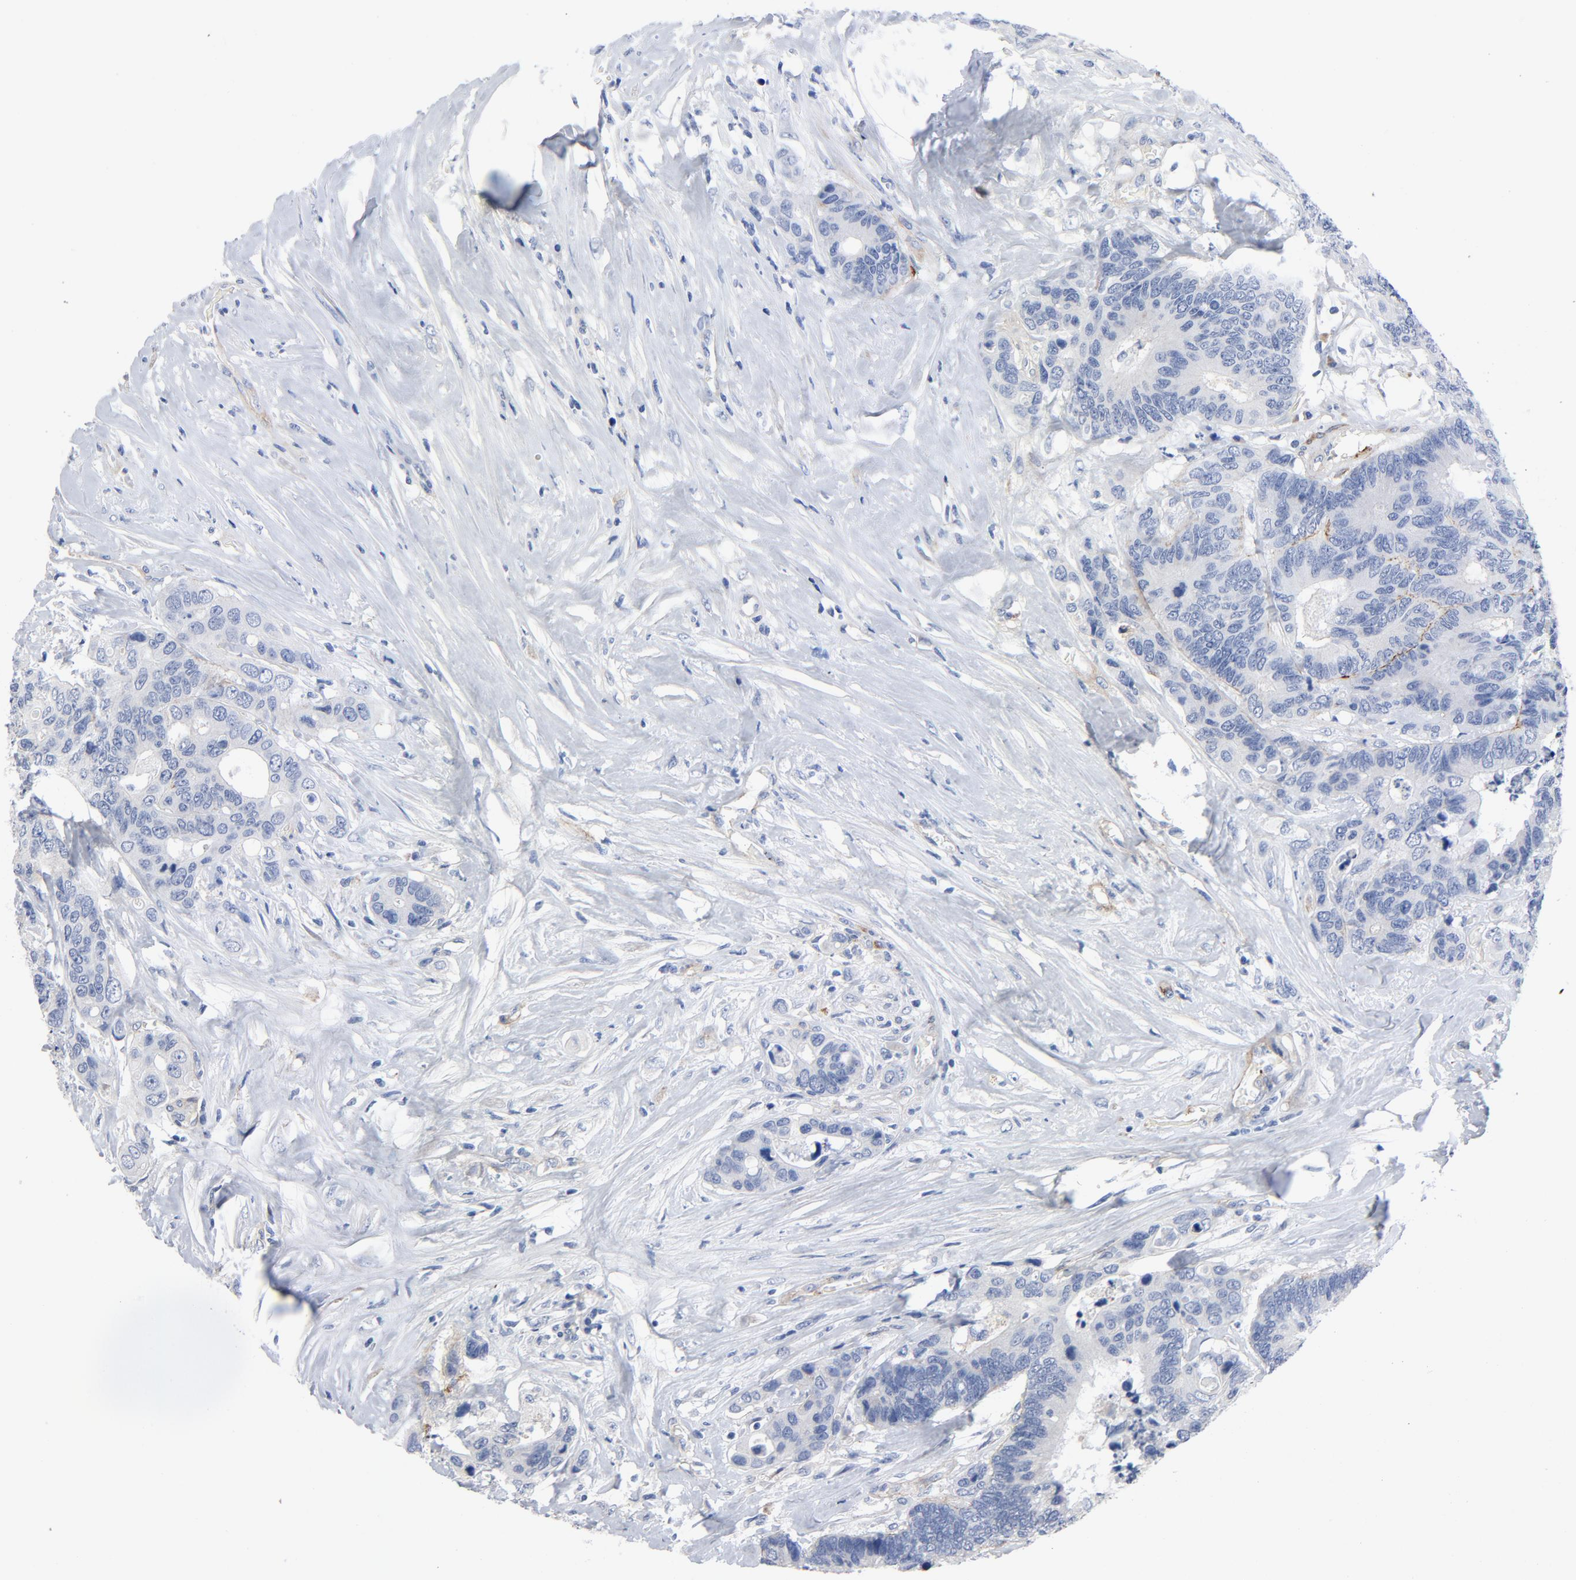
{"staining": {"intensity": "negative", "quantity": "none", "location": "none"}, "tissue": "colorectal cancer", "cell_type": "Tumor cells", "image_type": "cancer", "snomed": [{"axis": "morphology", "description": "Adenocarcinoma, NOS"}, {"axis": "topography", "description": "Rectum"}], "caption": "Immunohistochemical staining of colorectal cancer reveals no significant staining in tumor cells. Brightfield microscopy of immunohistochemistry (IHC) stained with DAB (brown) and hematoxylin (blue), captured at high magnification.", "gene": "LAMC1", "patient": {"sex": "male", "age": 55}}